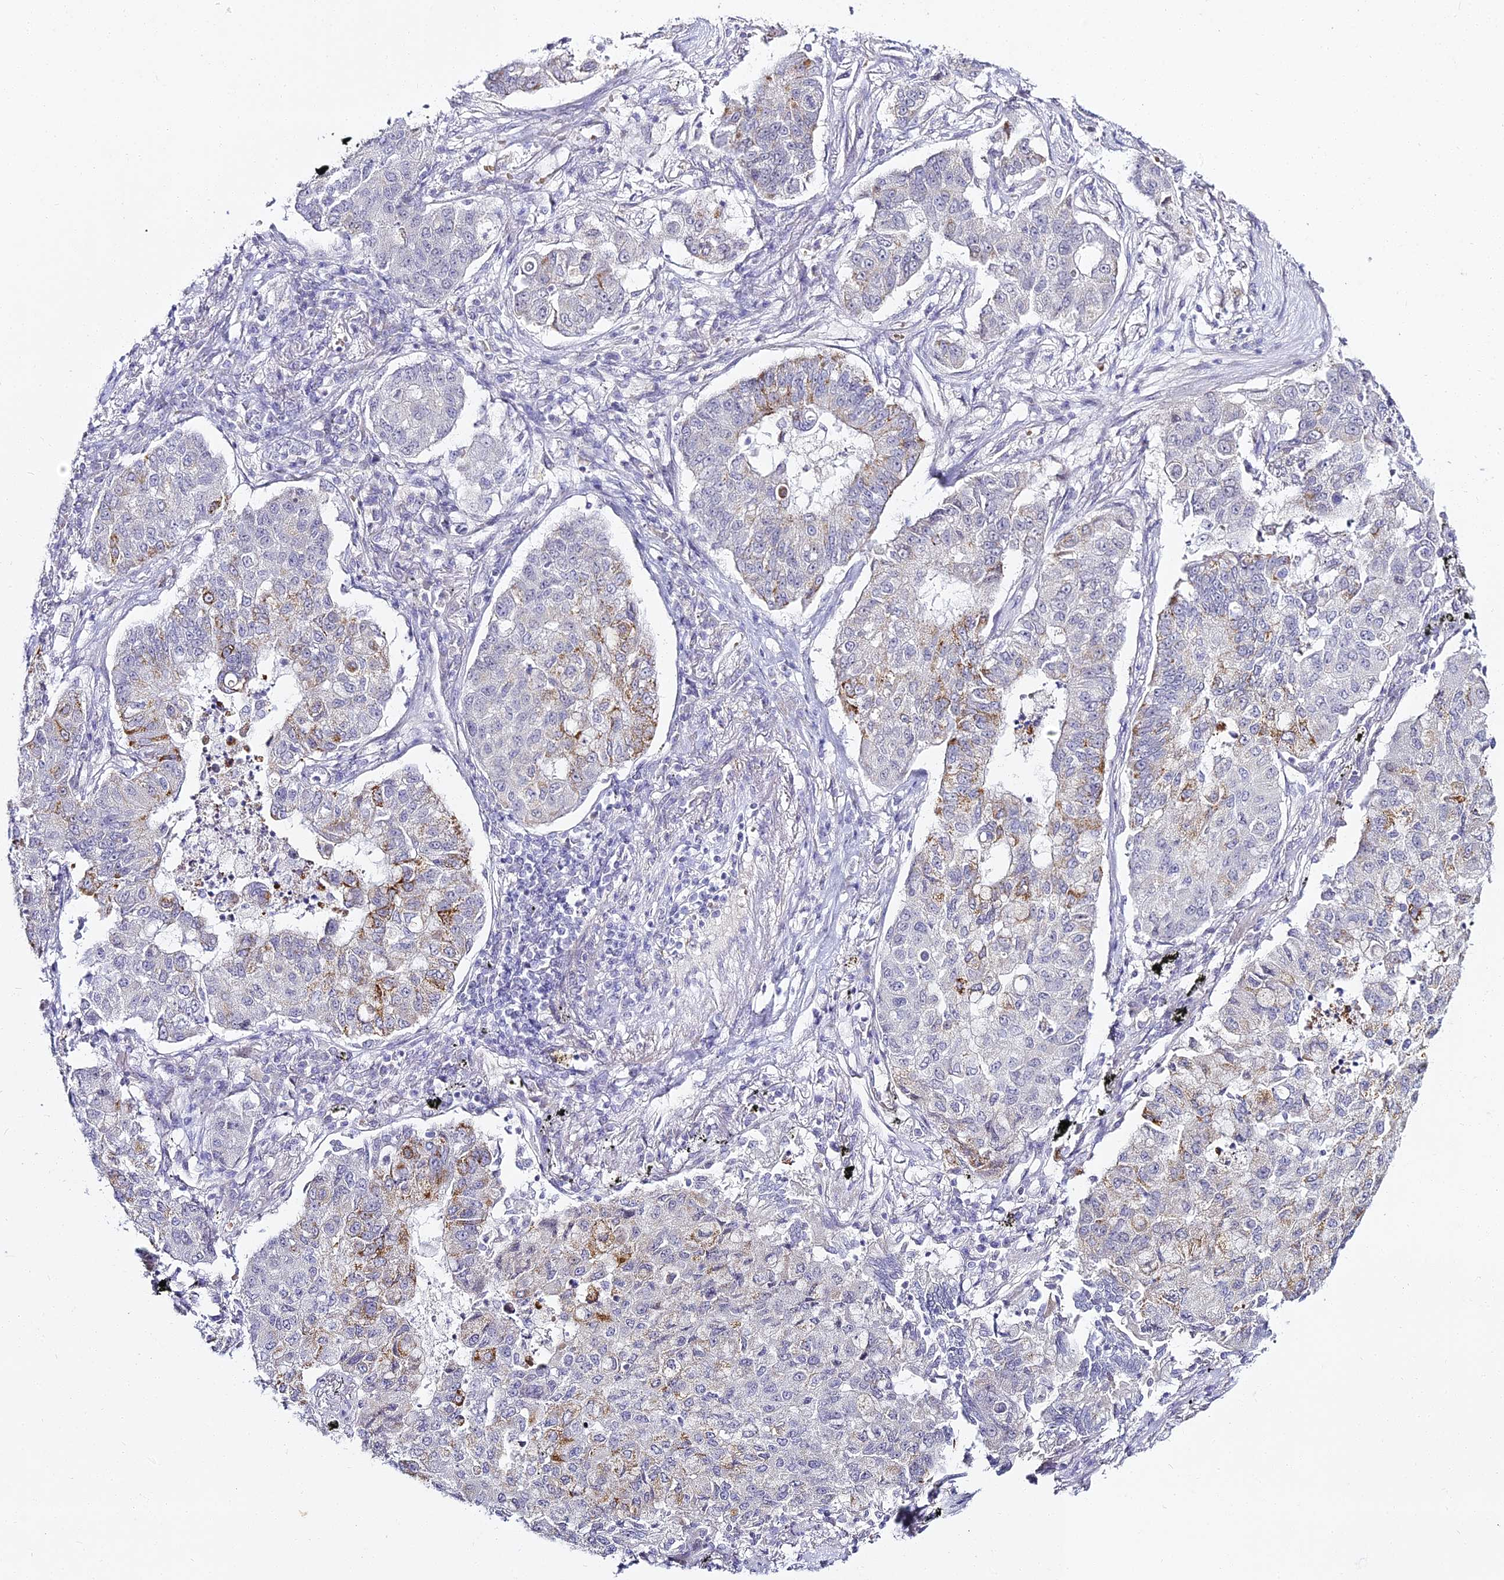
{"staining": {"intensity": "moderate", "quantity": "<25%", "location": "cytoplasmic/membranous"}, "tissue": "lung cancer", "cell_type": "Tumor cells", "image_type": "cancer", "snomed": [{"axis": "morphology", "description": "Squamous cell carcinoma, NOS"}, {"axis": "topography", "description": "Lung"}], "caption": "Protein analysis of squamous cell carcinoma (lung) tissue displays moderate cytoplasmic/membranous expression in approximately <25% of tumor cells.", "gene": "ALPG", "patient": {"sex": "male", "age": 74}}